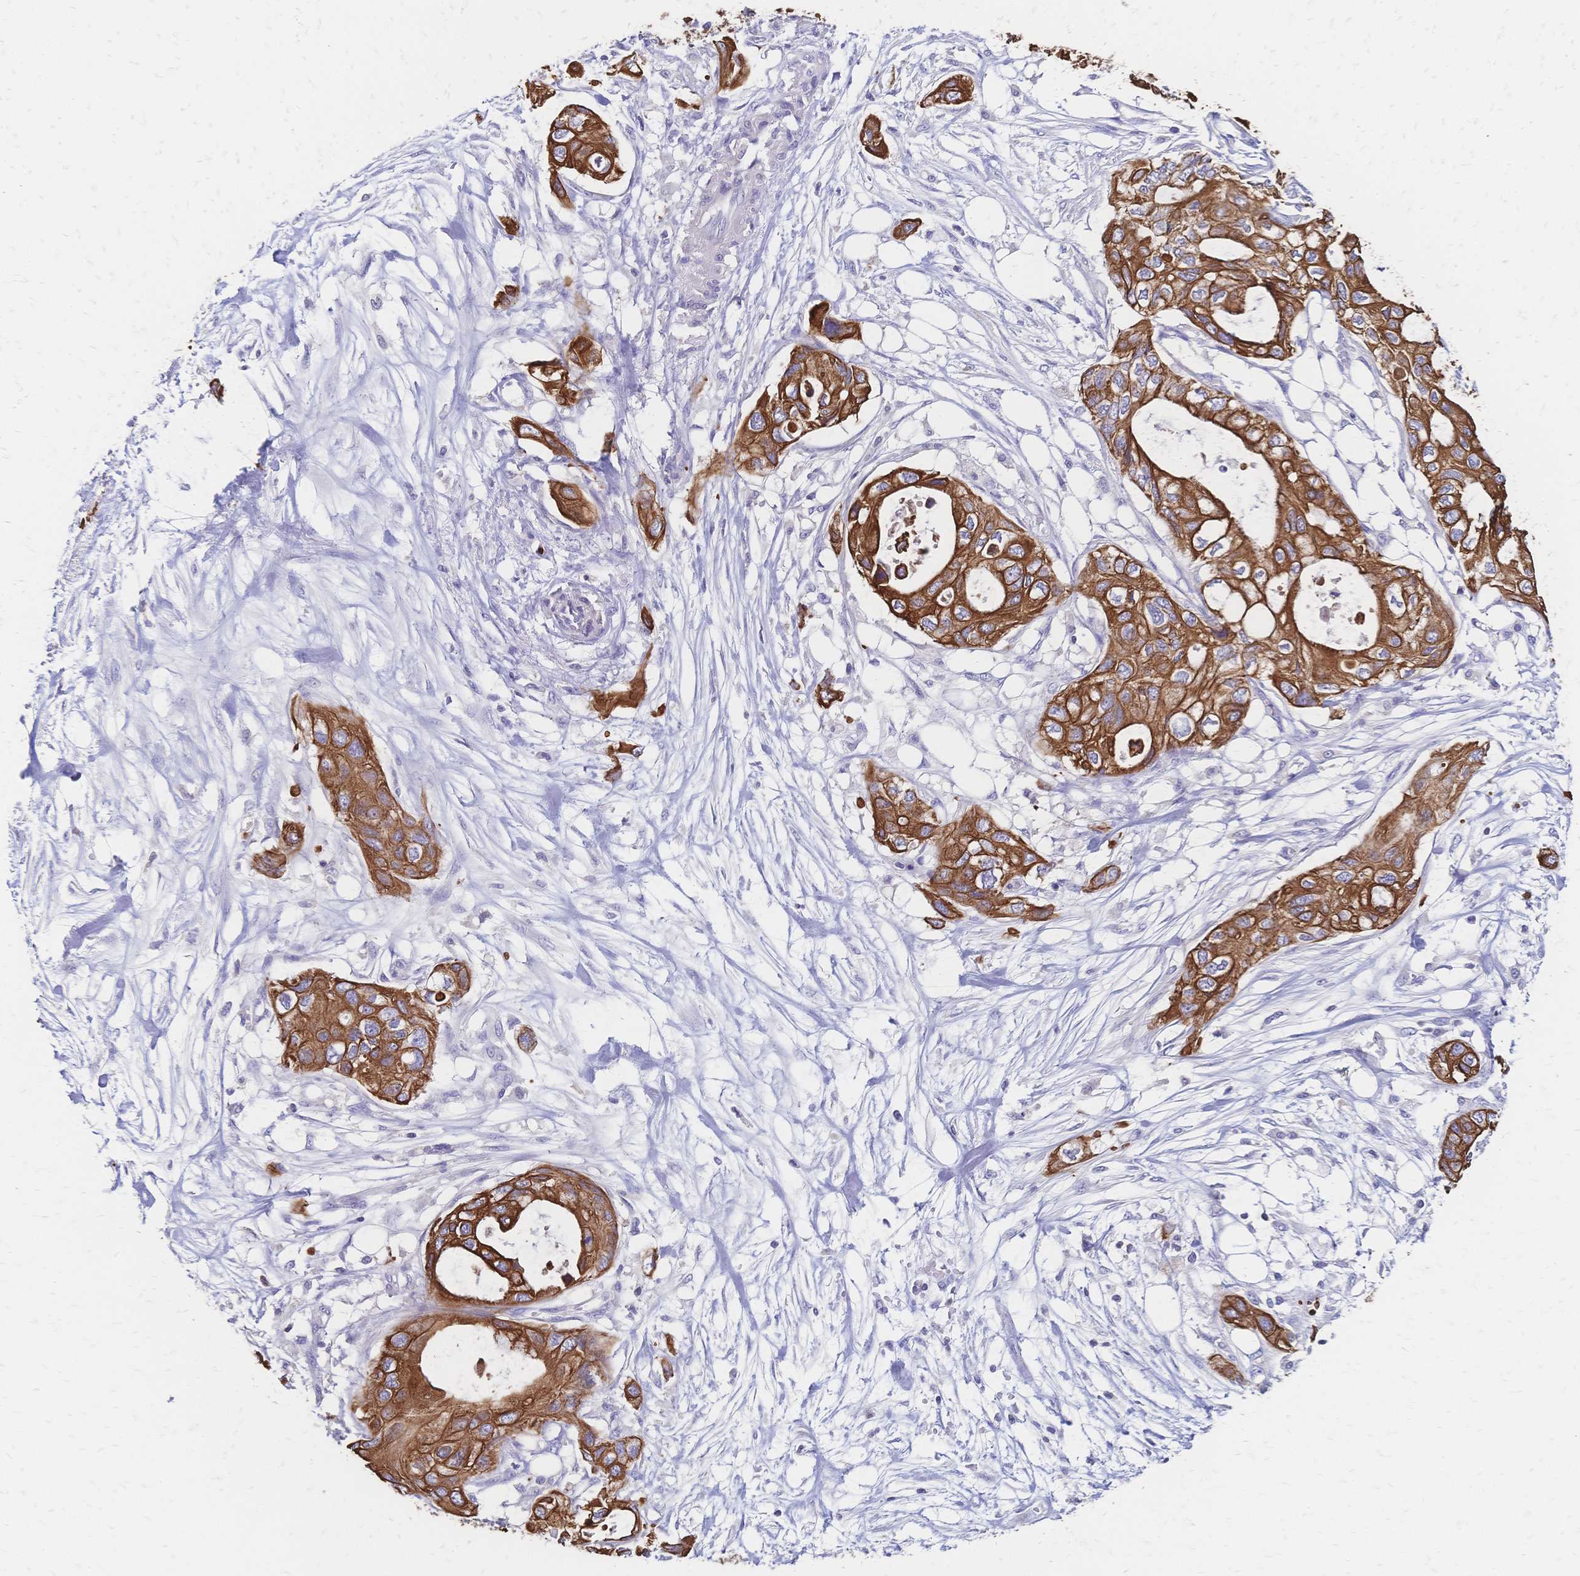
{"staining": {"intensity": "strong", "quantity": ">75%", "location": "cytoplasmic/membranous"}, "tissue": "pancreatic cancer", "cell_type": "Tumor cells", "image_type": "cancer", "snomed": [{"axis": "morphology", "description": "Adenocarcinoma, NOS"}, {"axis": "topography", "description": "Pancreas"}], "caption": "Protein staining of pancreatic cancer tissue reveals strong cytoplasmic/membranous staining in approximately >75% of tumor cells.", "gene": "DTNB", "patient": {"sex": "female", "age": 63}}